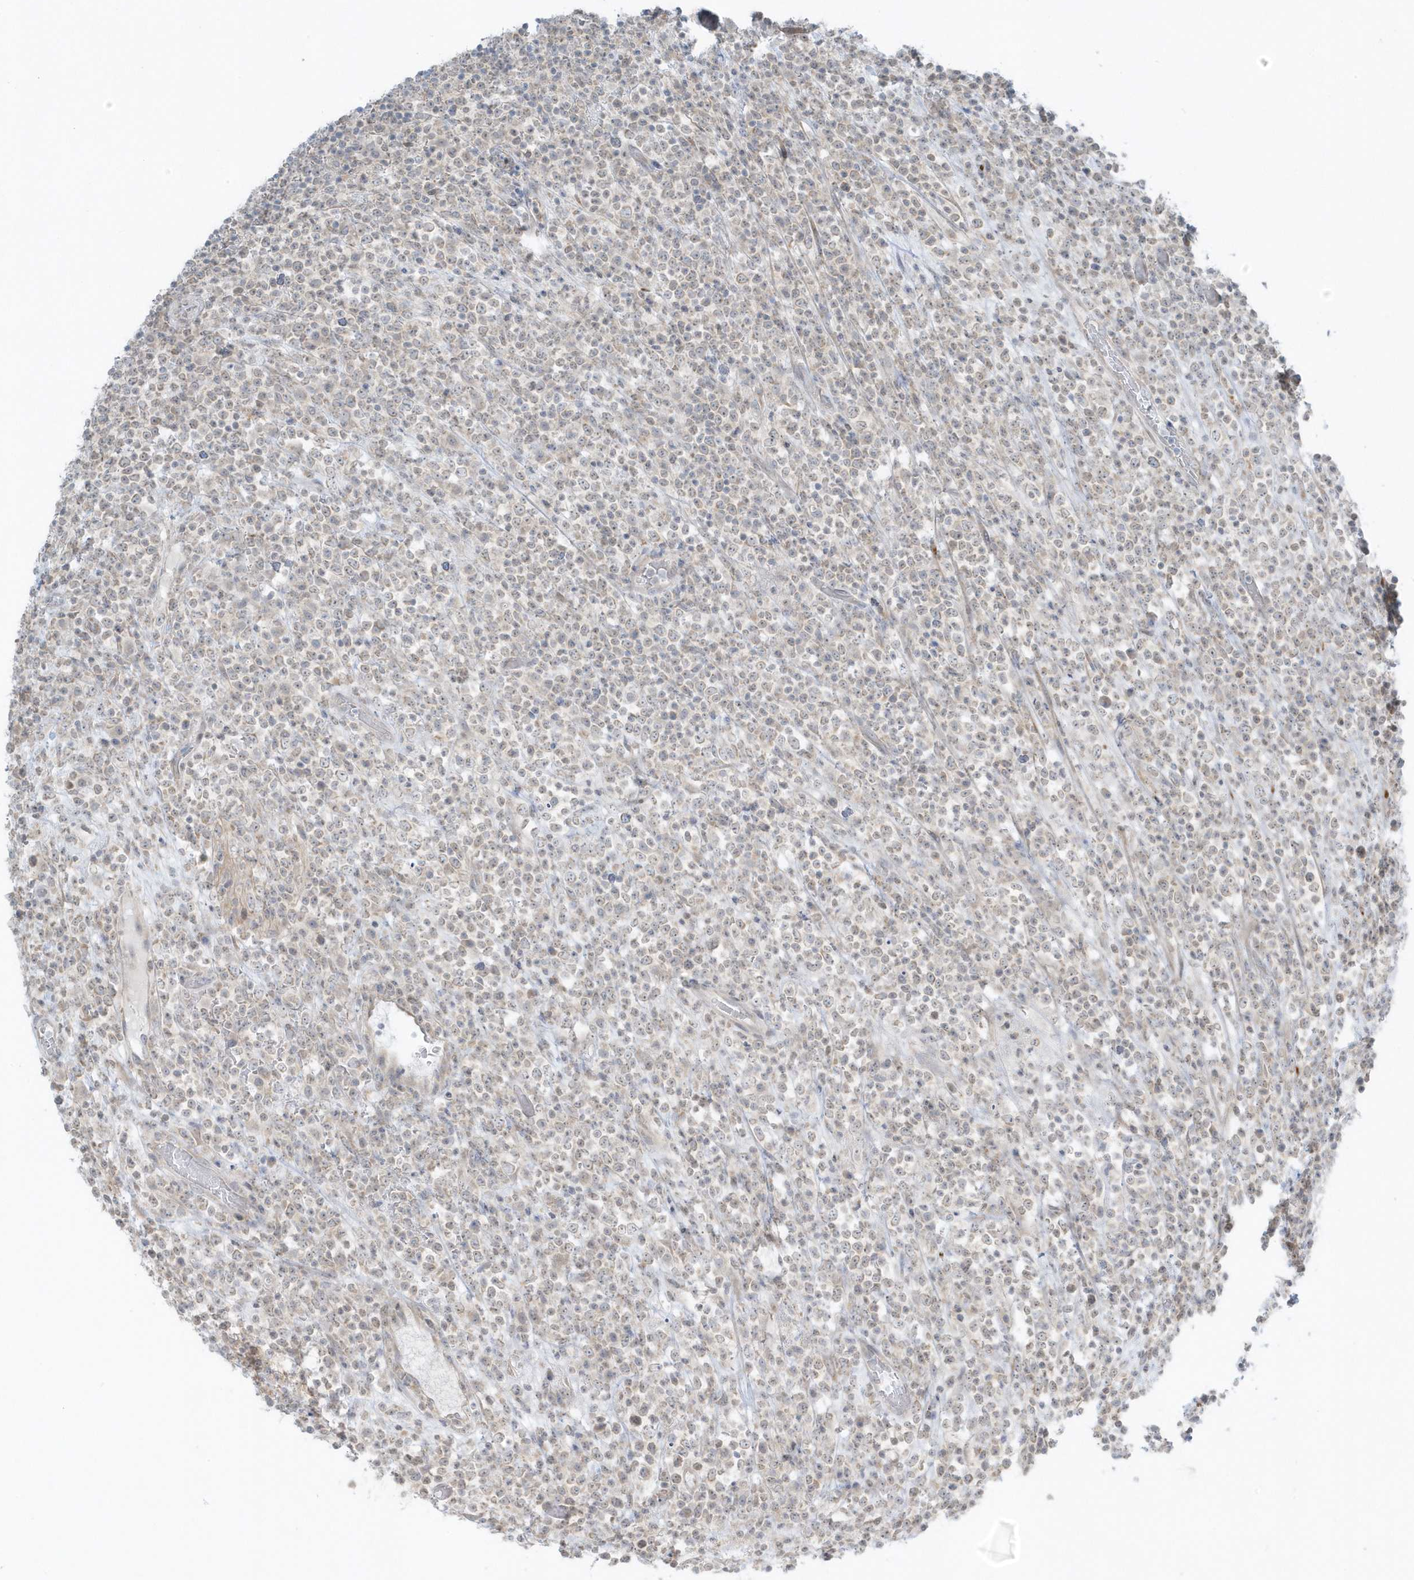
{"staining": {"intensity": "weak", "quantity": "<25%", "location": "cytoplasmic/membranous"}, "tissue": "lymphoma", "cell_type": "Tumor cells", "image_type": "cancer", "snomed": [{"axis": "morphology", "description": "Malignant lymphoma, non-Hodgkin's type, High grade"}, {"axis": "topography", "description": "Colon"}], "caption": "Tumor cells are negative for protein expression in human high-grade malignant lymphoma, non-Hodgkin's type.", "gene": "SCN3A", "patient": {"sex": "female", "age": 53}}